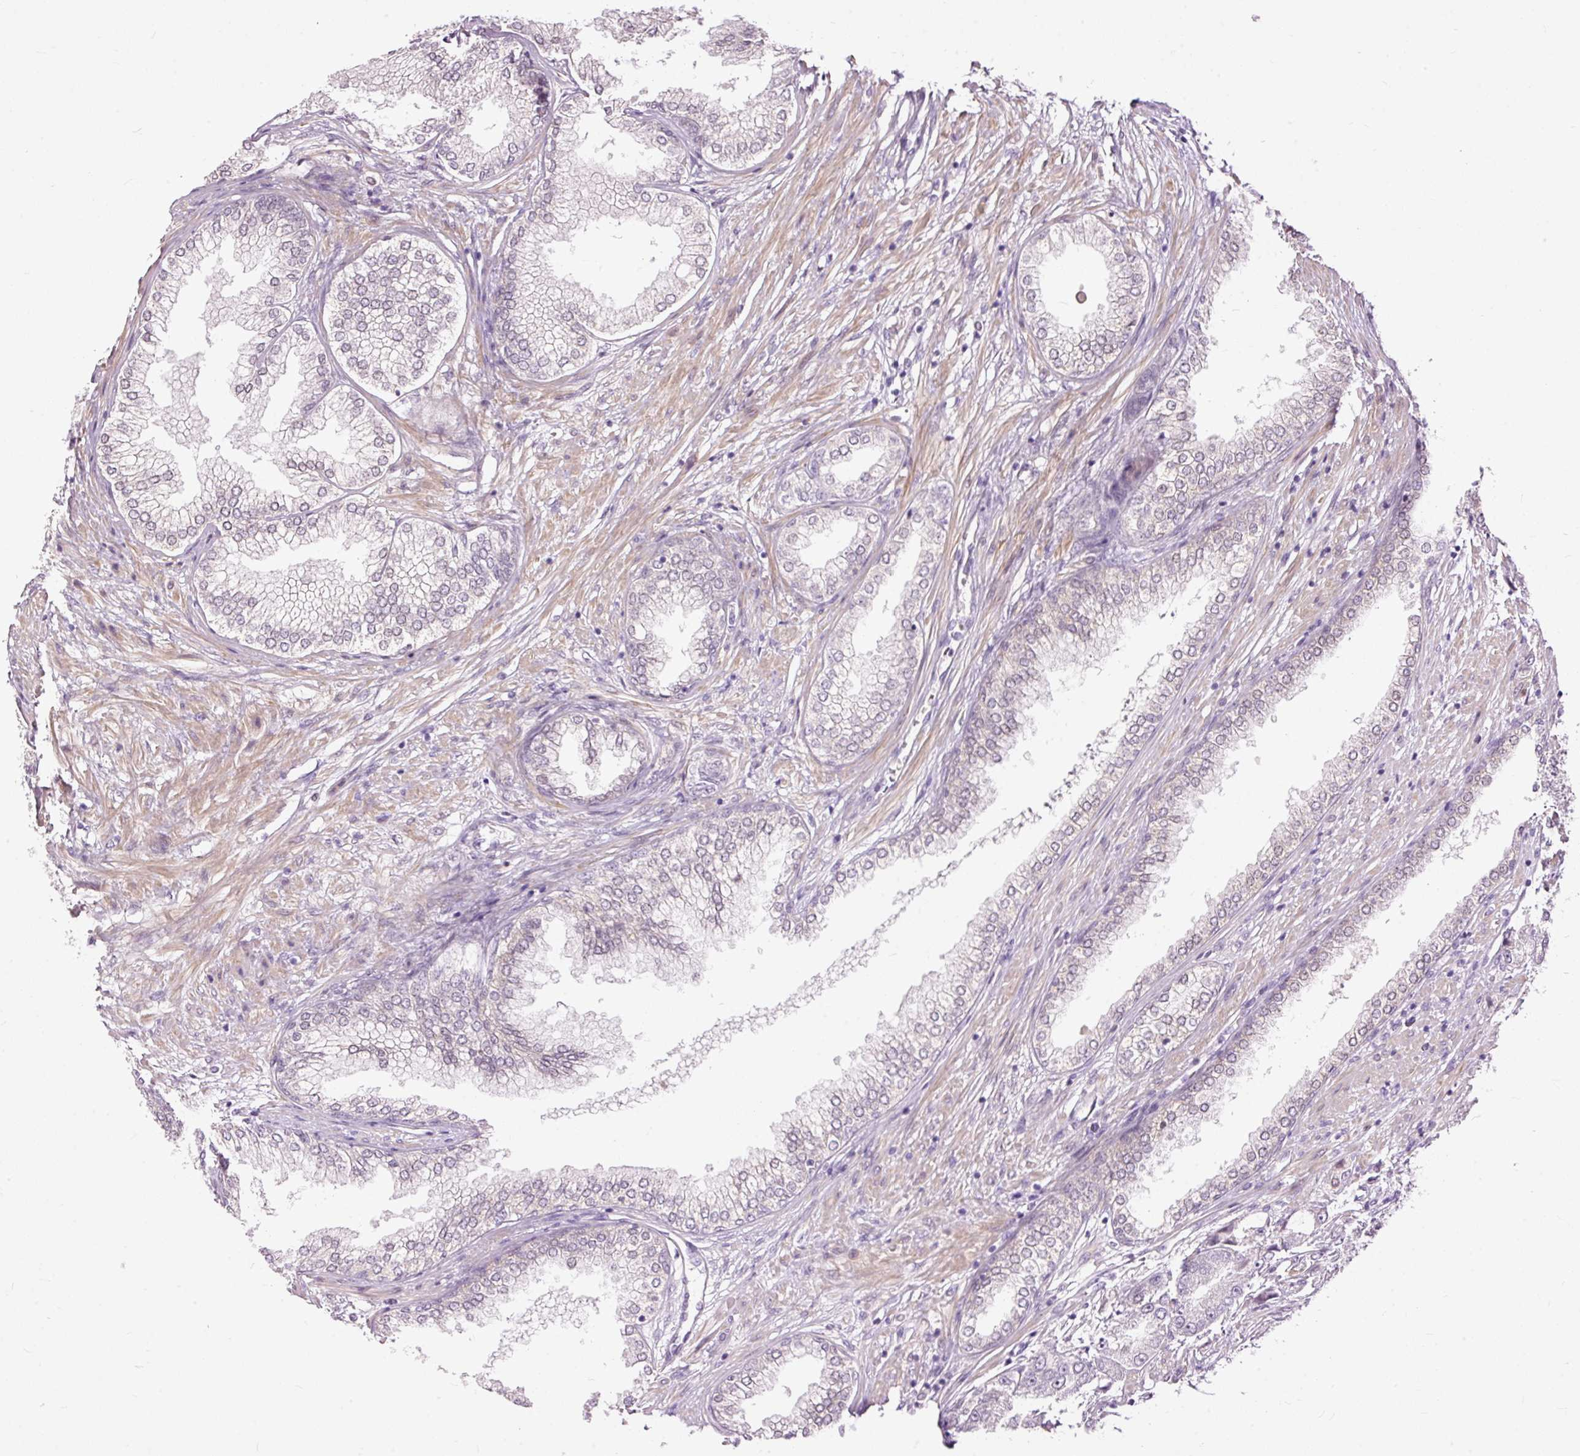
{"staining": {"intensity": "moderate", "quantity": "<25%", "location": "cytoplasmic/membranous"}, "tissue": "prostate cancer", "cell_type": "Tumor cells", "image_type": "cancer", "snomed": [{"axis": "morphology", "description": "Adenocarcinoma, High grade"}, {"axis": "topography", "description": "Prostate"}], "caption": "Human prostate cancer (adenocarcinoma (high-grade)) stained for a protein (brown) reveals moderate cytoplasmic/membranous positive positivity in about <25% of tumor cells.", "gene": "FCRL4", "patient": {"sex": "male", "age": 71}}